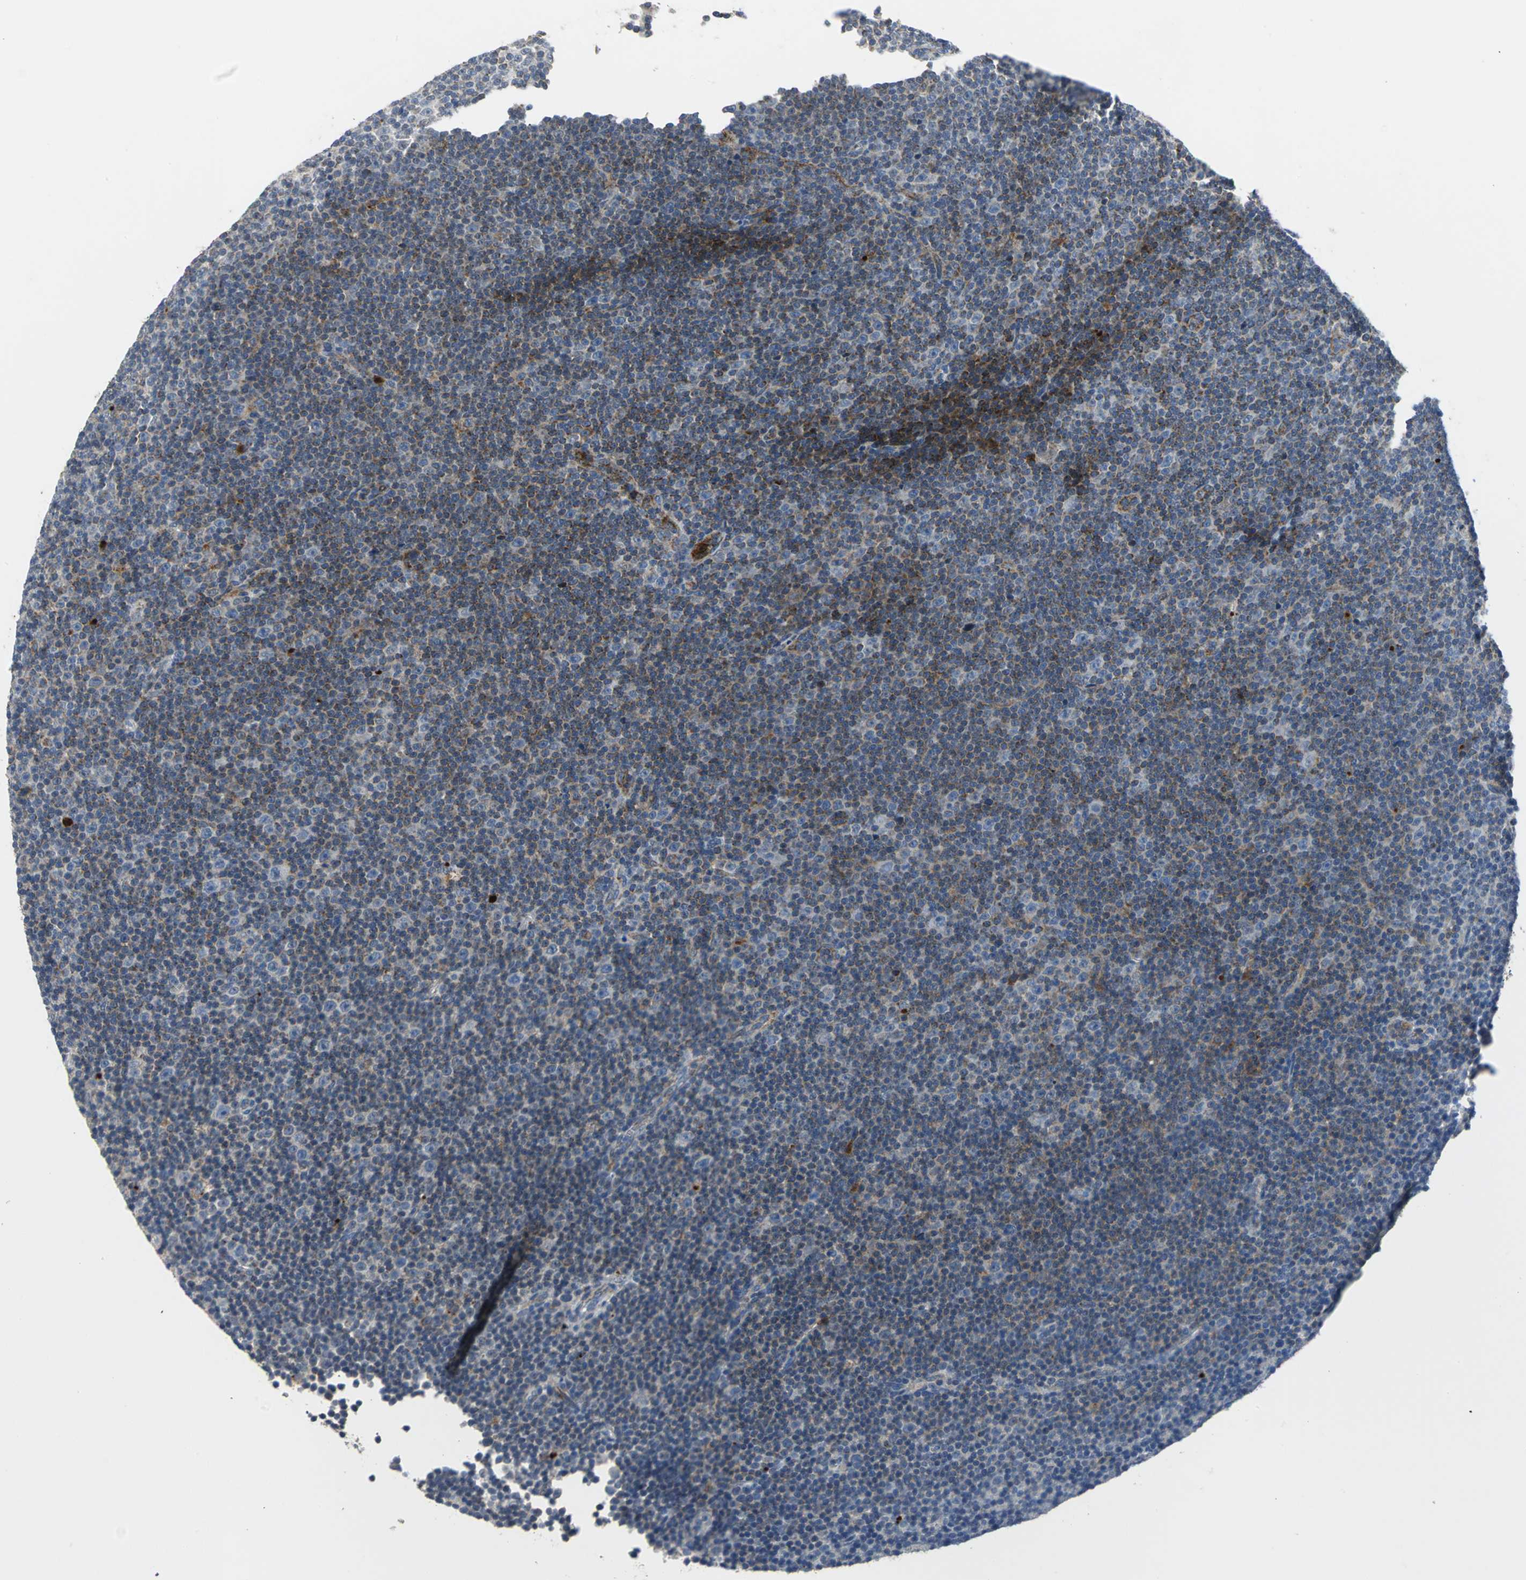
{"staining": {"intensity": "strong", "quantity": "25%-75%", "location": "cytoplasmic/membranous"}, "tissue": "lymphoma", "cell_type": "Tumor cells", "image_type": "cancer", "snomed": [{"axis": "morphology", "description": "Malignant lymphoma, non-Hodgkin's type, Low grade"}, {"axis": "topography", "description": "Lymph node"}], "caption": "Immunohistochemical staining of human lymphoma exhibits high levels of strong cytoplasmic/membranous protein expression in about 25%-75% of tumor cells. The protein of interest is stained brown, and the nuclei are stained in blue (DAB IHC with brightfield microscopy, high magnification).", "gene": "SPPL2B", "patient": {"sex": "female", "age": 67}}